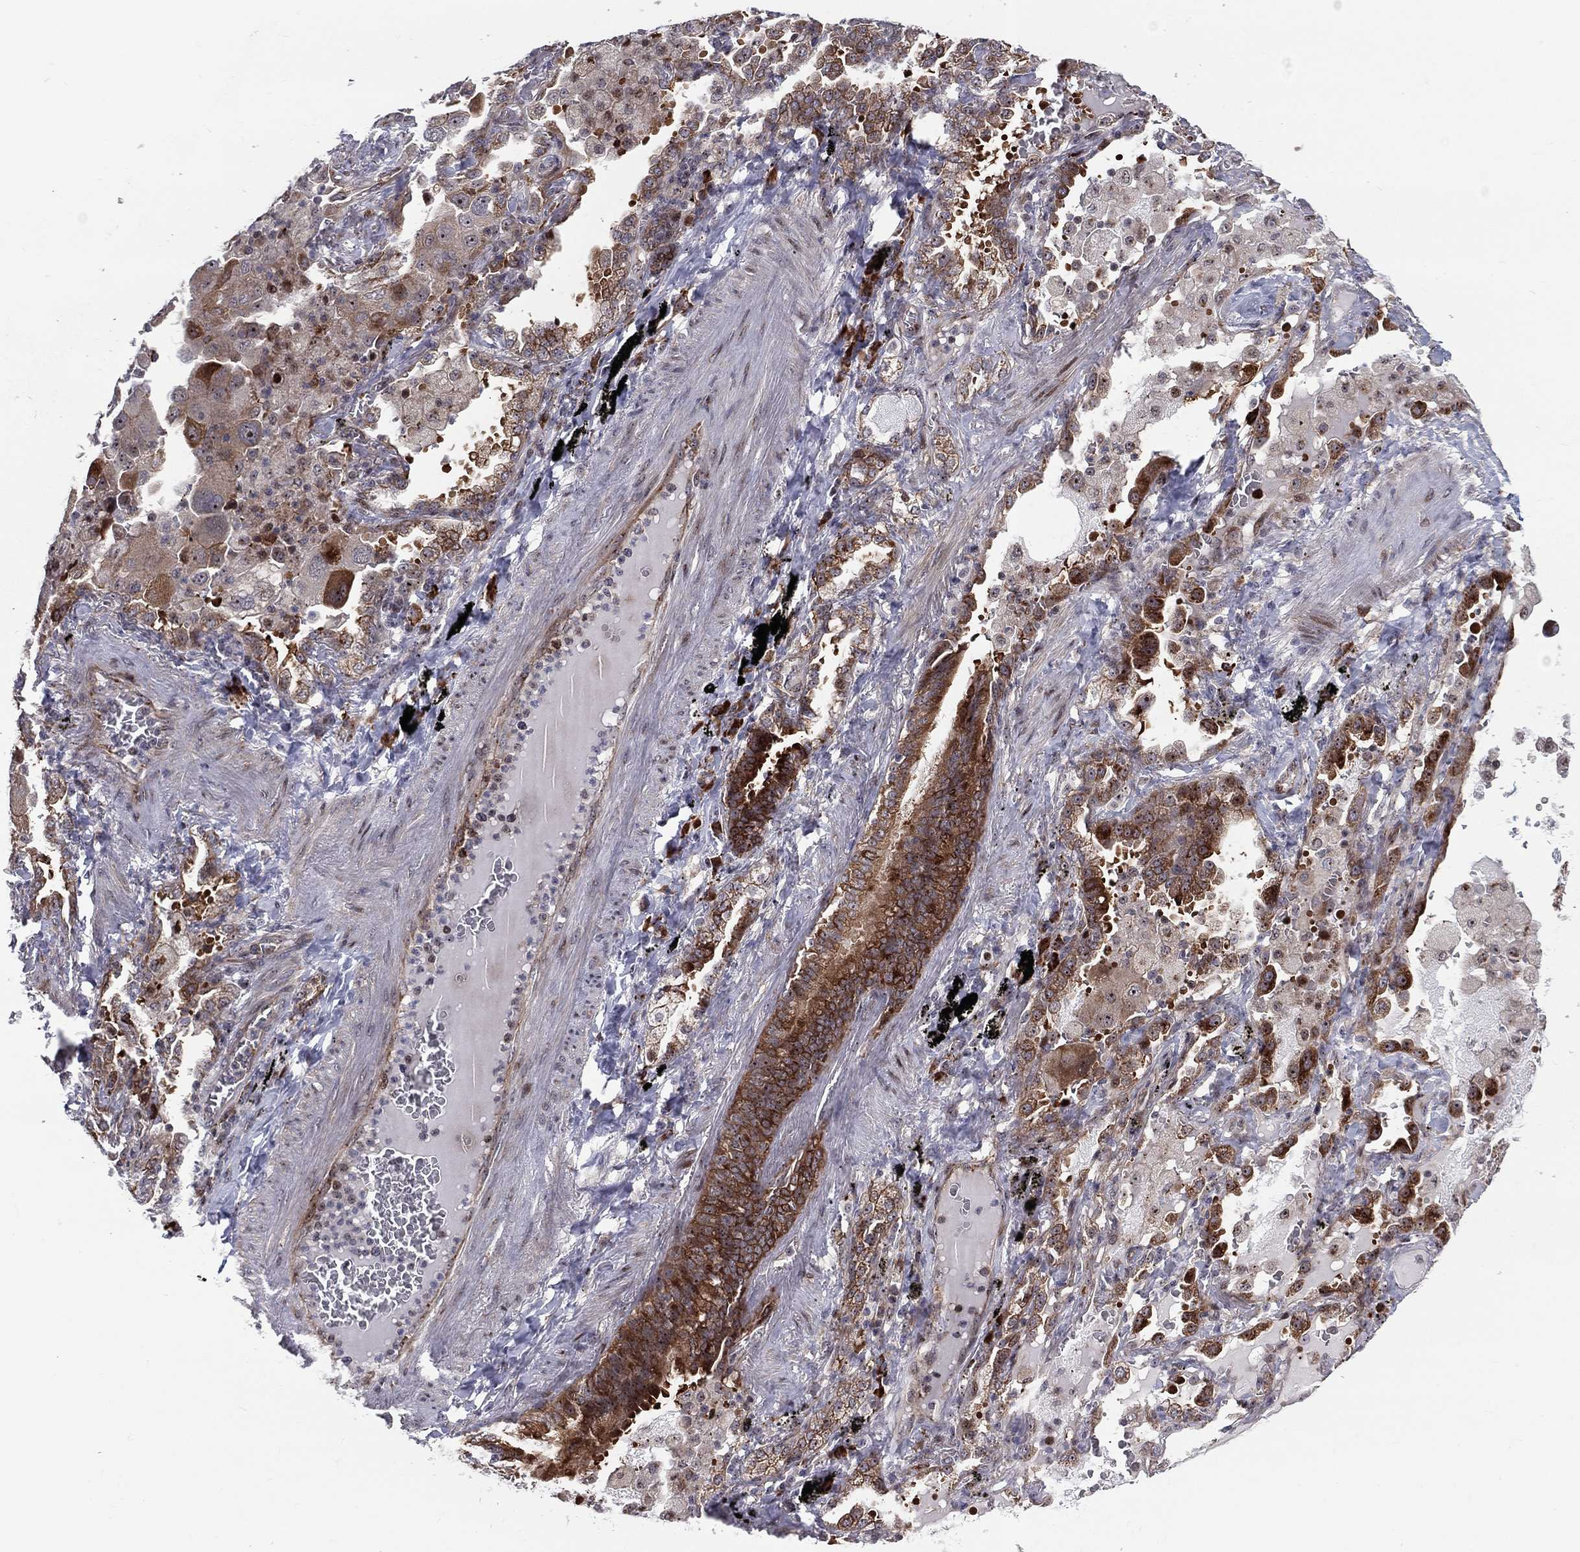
{"staining": {"intensity": "strong", "quantity": "25%-75%", "location": "cytoplasmic/membranous"}, "tissue": "lung cancer", "cell_type": "Tumor cells", "image_type": "cancer", "snomed": [{"axis": "morphology", "description": "Adenocarcinoma, NOS"}, {"axis": "topography", "description": "Lung"}], "caption": "The micrograph exhibits a brown stain indicating the presence of a protein in the cytoplasmic/membranous of tumor cells in lung cancer. The protein is shown in brown color, while the nuclei are stained blue.", "gene": "VHL", "patient": {"sex": "female", "age": 61}}